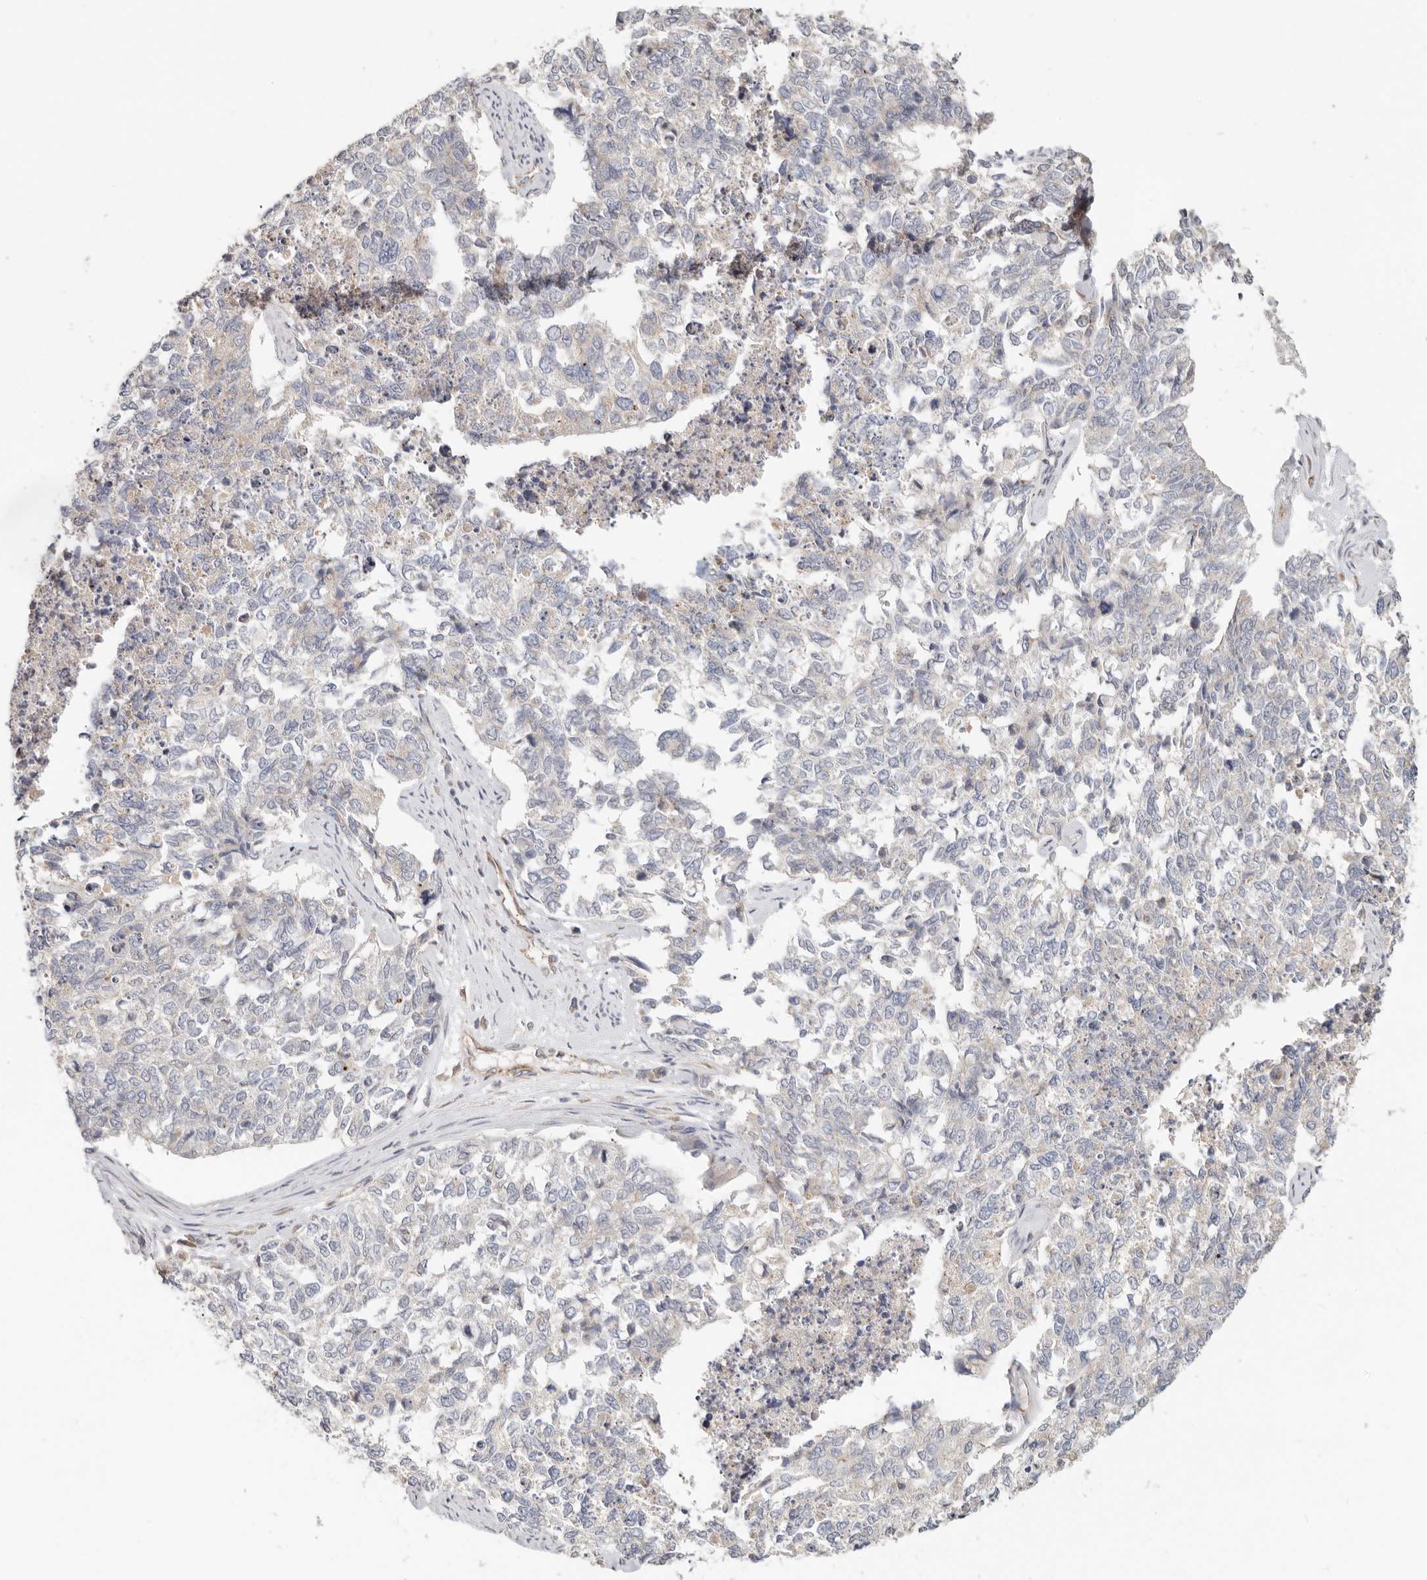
{"staining": {"intensity": "negative", "quantity": "none", "location": "none"}, "tissue": "cervical cancer", "cell_type": "Tumor cells", "image_type": "cancer", "snomed": [{"axis": "morphology", "description": "Squamous cell carcinoma, NOS"}, {"axis": "topography", "description": "Cervix"}], "caption": "IHC image of cervical cancer (squamous cell carcinoma) stained for a protein (brown), which exhibits no expression in tumor cells. (DAB (3,3'-diaminobenzidine) immunohistochemistry (IHC) with hematoxylin counter stain).", "gene": "SPRING1", "patient": {"sex": "female", "age": 63}}